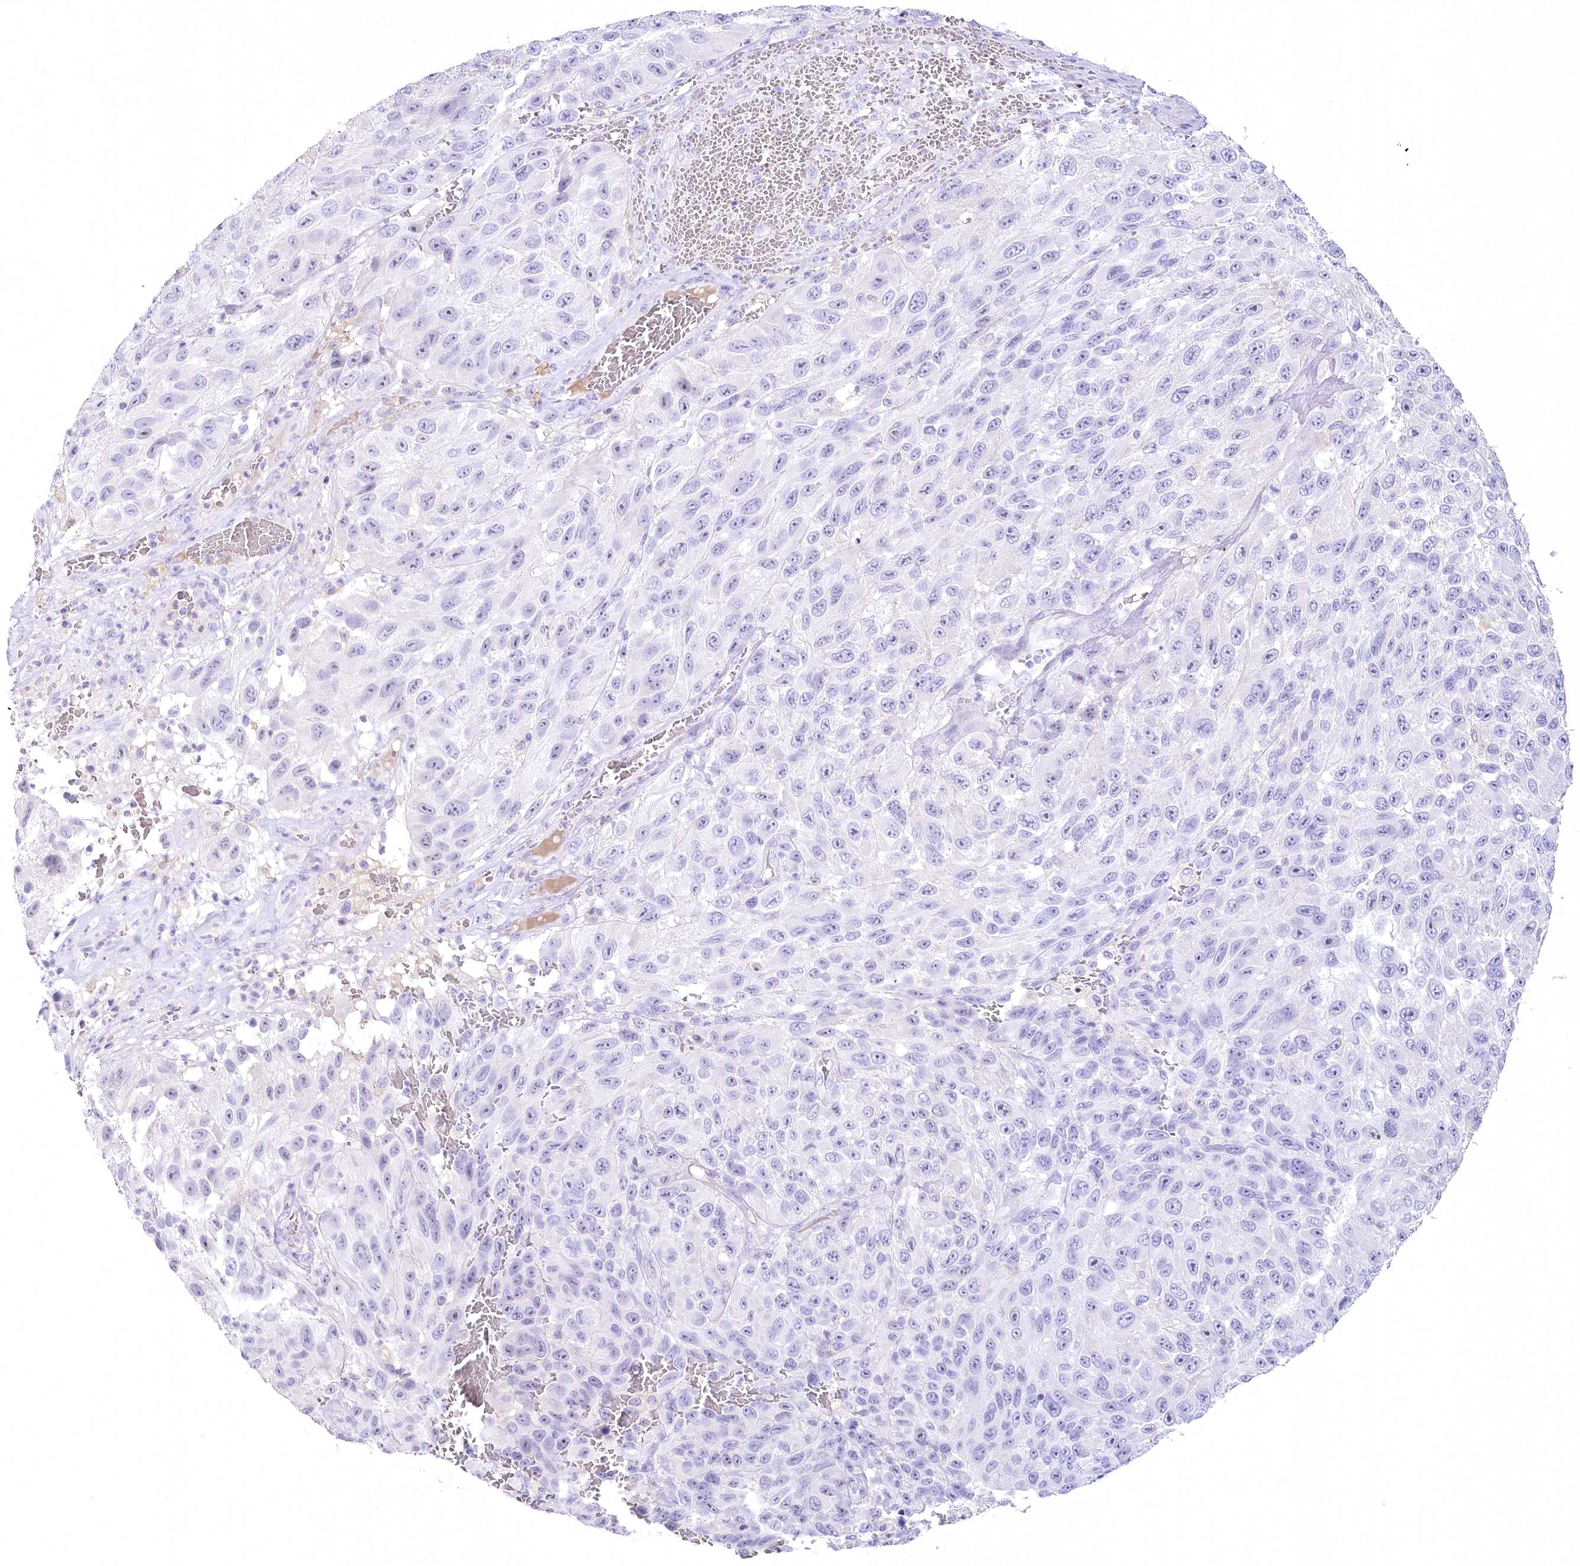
{"staining": {"intensity": "negative", "quantity": "none", "location": "none"}, "tissue": "melanoma", "cell_type": "Tumor cells", "image_type": "cancer", "snomed": [{"axis": "morphology", "description": "Malignant melanoma, NOS"}, {"axis": "topography", "description": "Skin"}], "caption": "Tumor cells show no significant staining in melanoma.", "gene": "MYOZ1", "patient": {"sex": "female", "age": 96}}